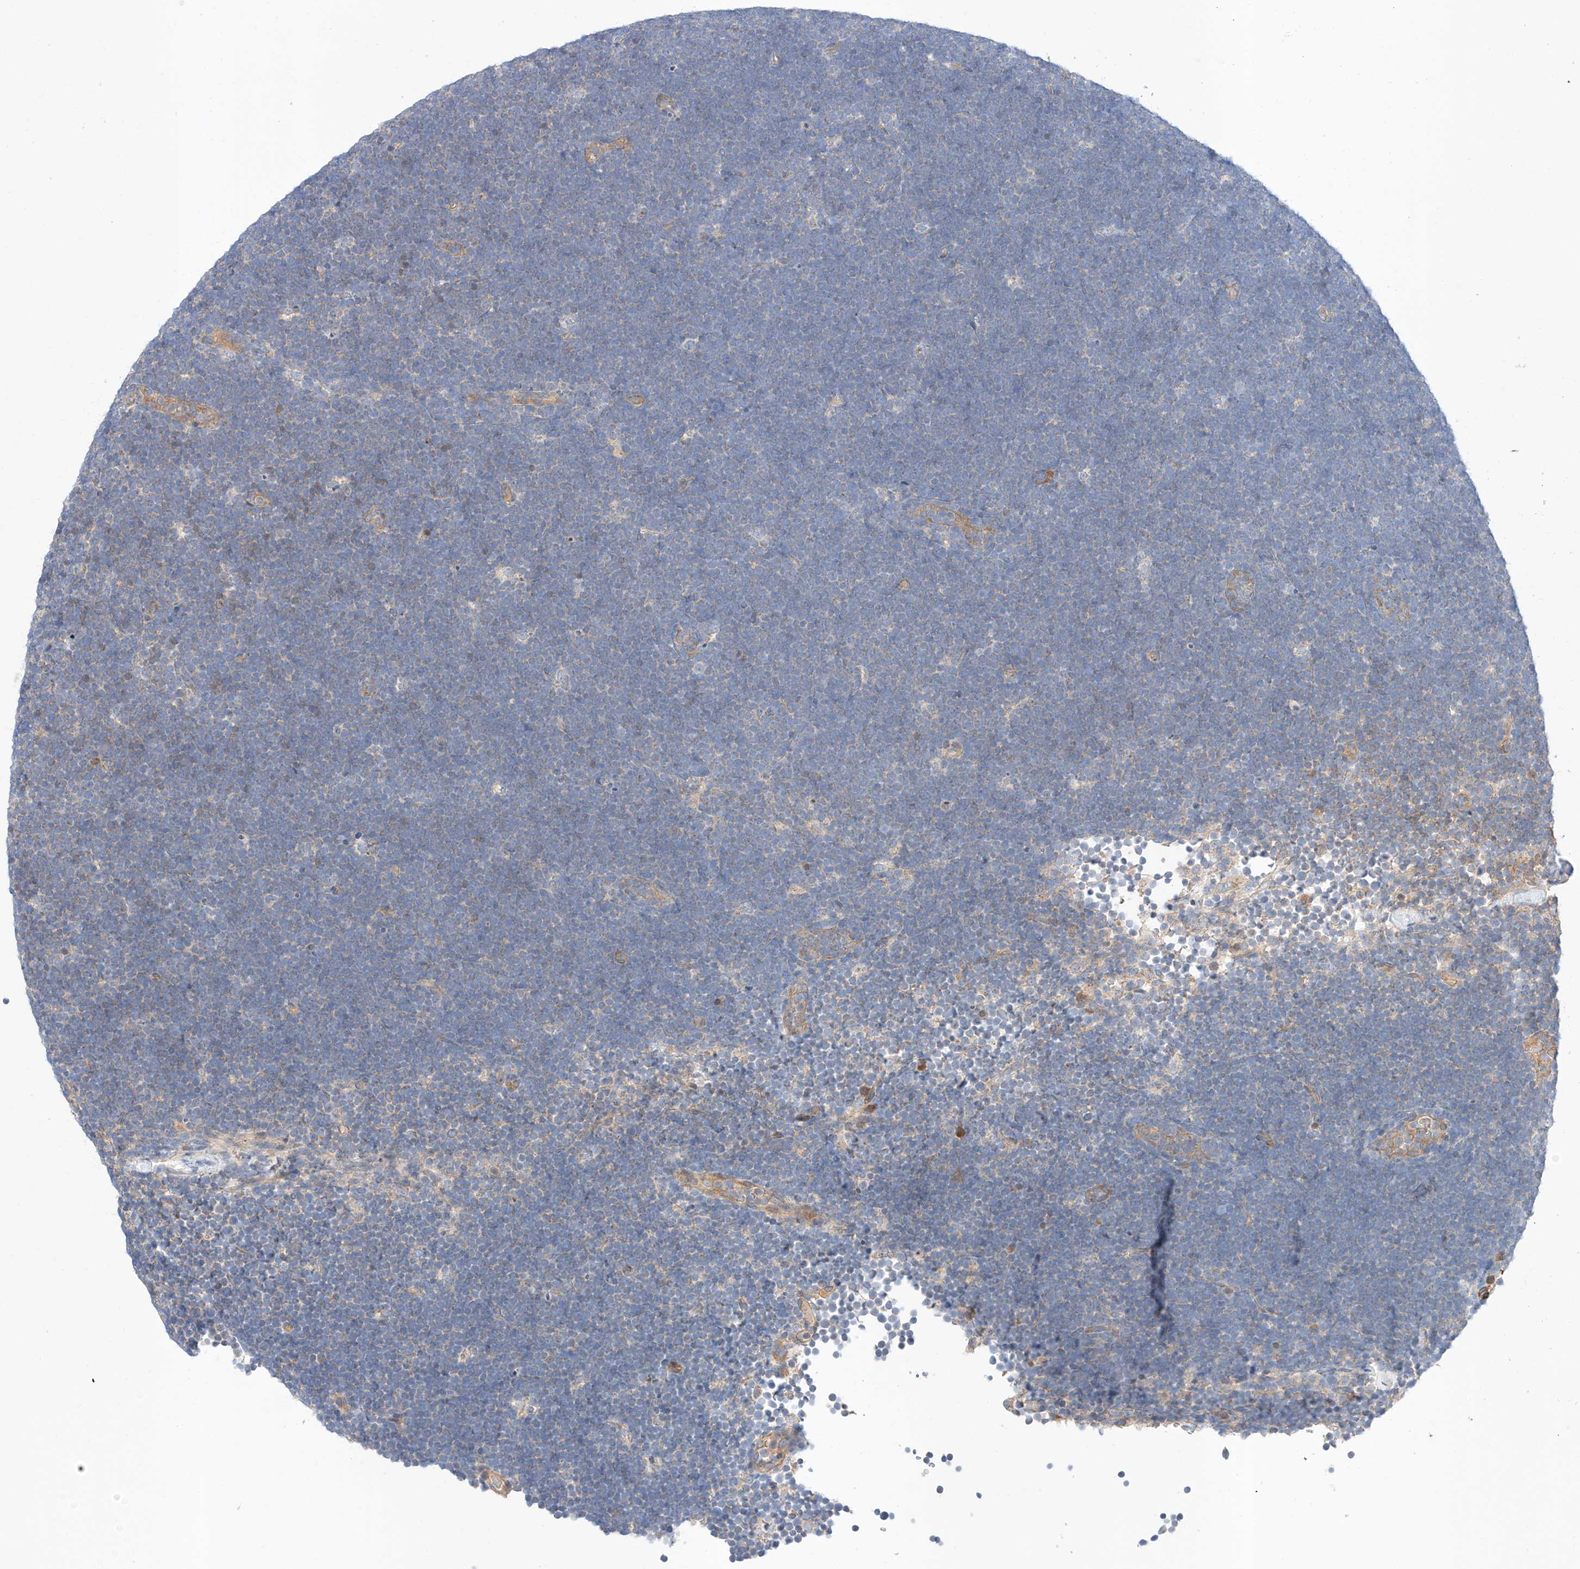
{"staining": {"intensity": "negative", "quantity": "none", "location": "none"}, "tissue": "lymphoma", "cell_type": "Tumor cells", "image_type": "cancer", "snomed": [{"axis": "morphology", "description": "Malignant lymphoma, non-Hodgkin's type, High grade"}, {"axis": "topography", "description": "Lymph node"}], "caption": "Malignant lymphoma, non-Hodgkin's type (high-grade) was stained to show a protein in brown. There is no significant expression in tumor cells. The staining was performed using DAB (3,3'-diaminobenzidine) to visualize the protein expression in brown, while the nuclei were stained in blue with hematoxylin (Magnification: 20x).", "gene": "C6orf118", "patient": {"sex": "male", "age": 13}}